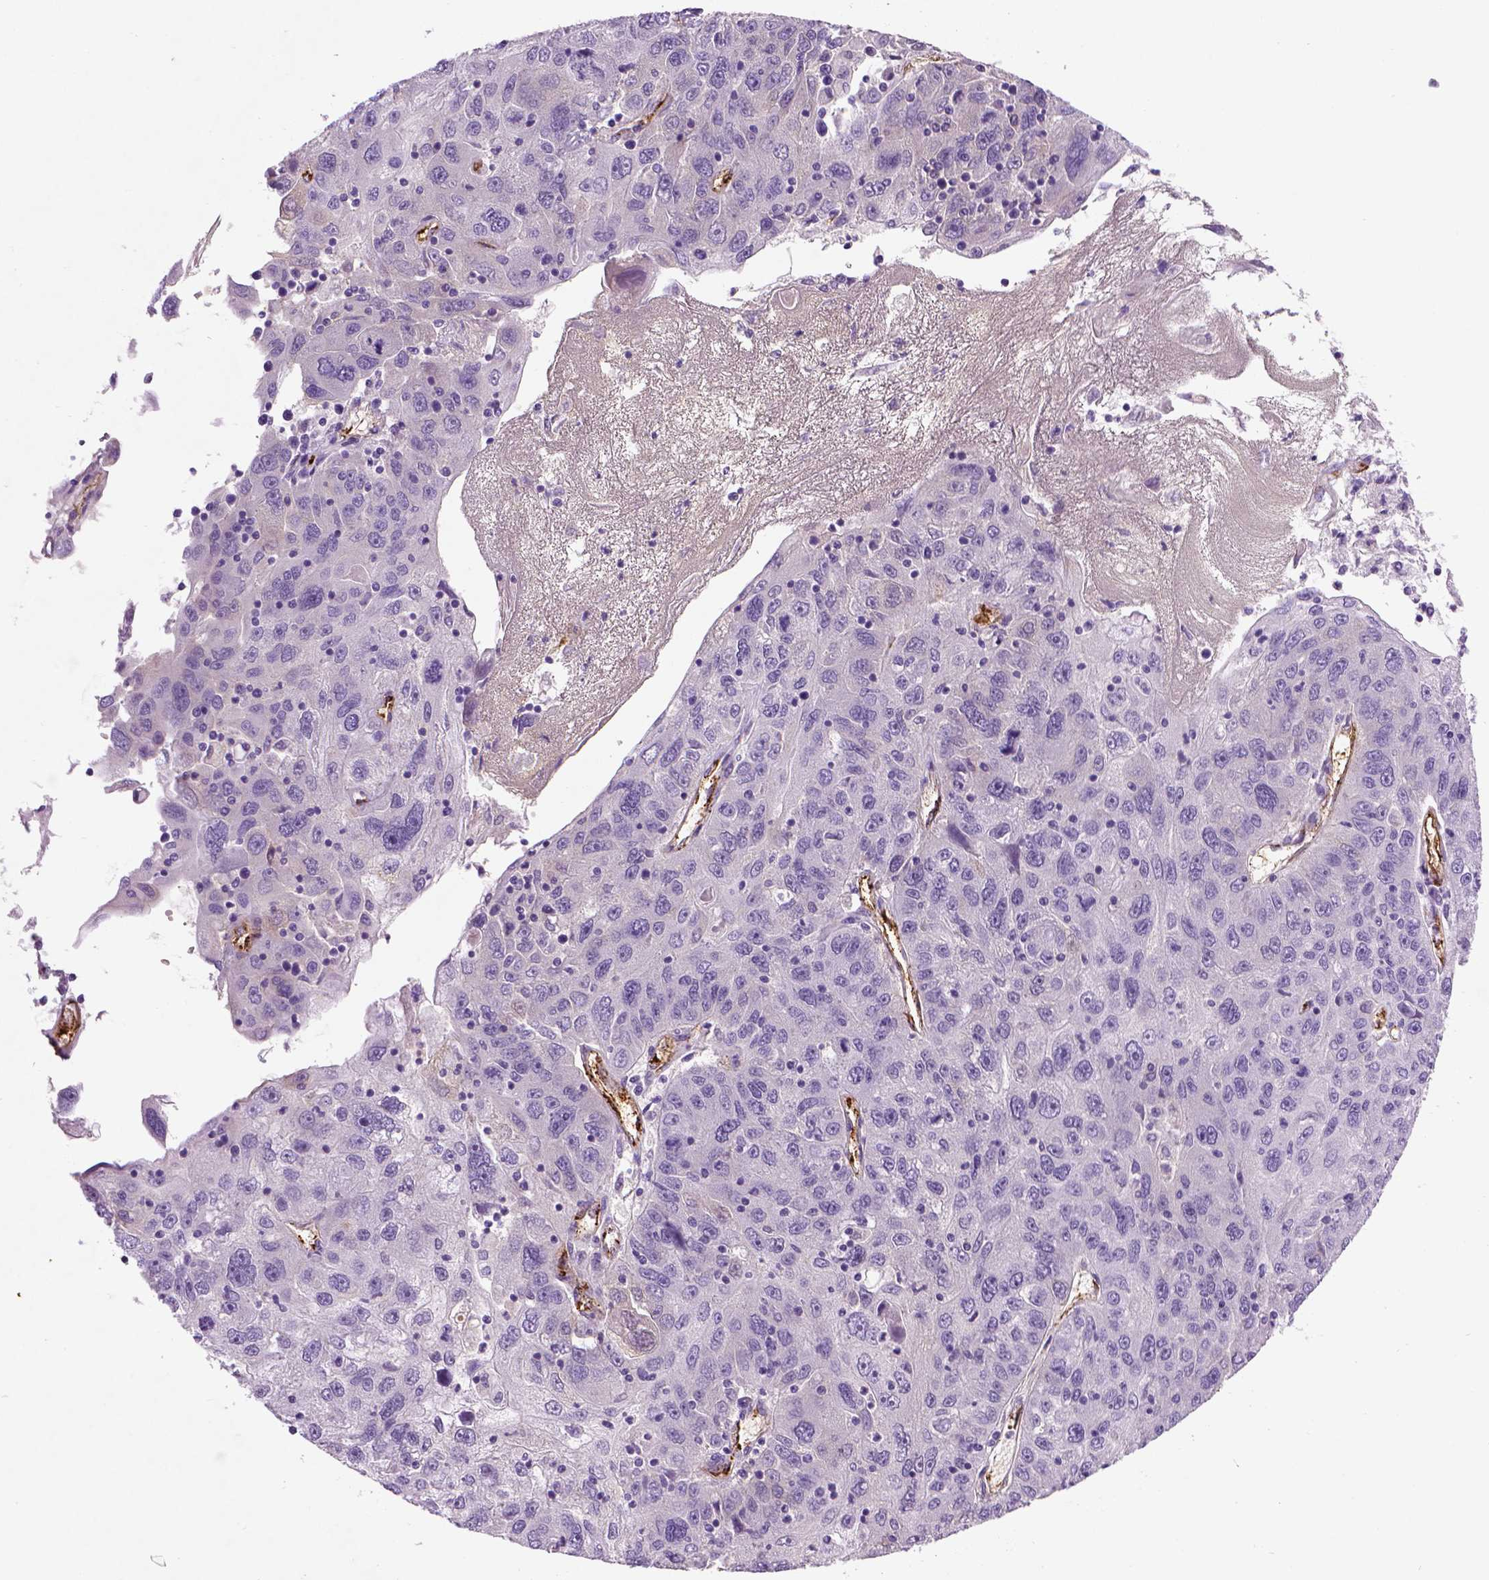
{"staining": {"intensity": "negative", "quantity": "none", "location": "none"}, "tissue": "stomach cancer", "cell_type": "Tumor cells", "image_type": "cancer", "snomed": [{"axis": "morphology", "description": "Adenocarcinoma, NOS"}, {"axis": "topography", "description": "Stomach"}], "caption": "This is an immunohistochemistry (IHC) micrograph of human adenocarcinoma (stomach). There is no expression in tumor cells.", "gene": "VWF", "patient": {"sex": "male", "age": 56}}